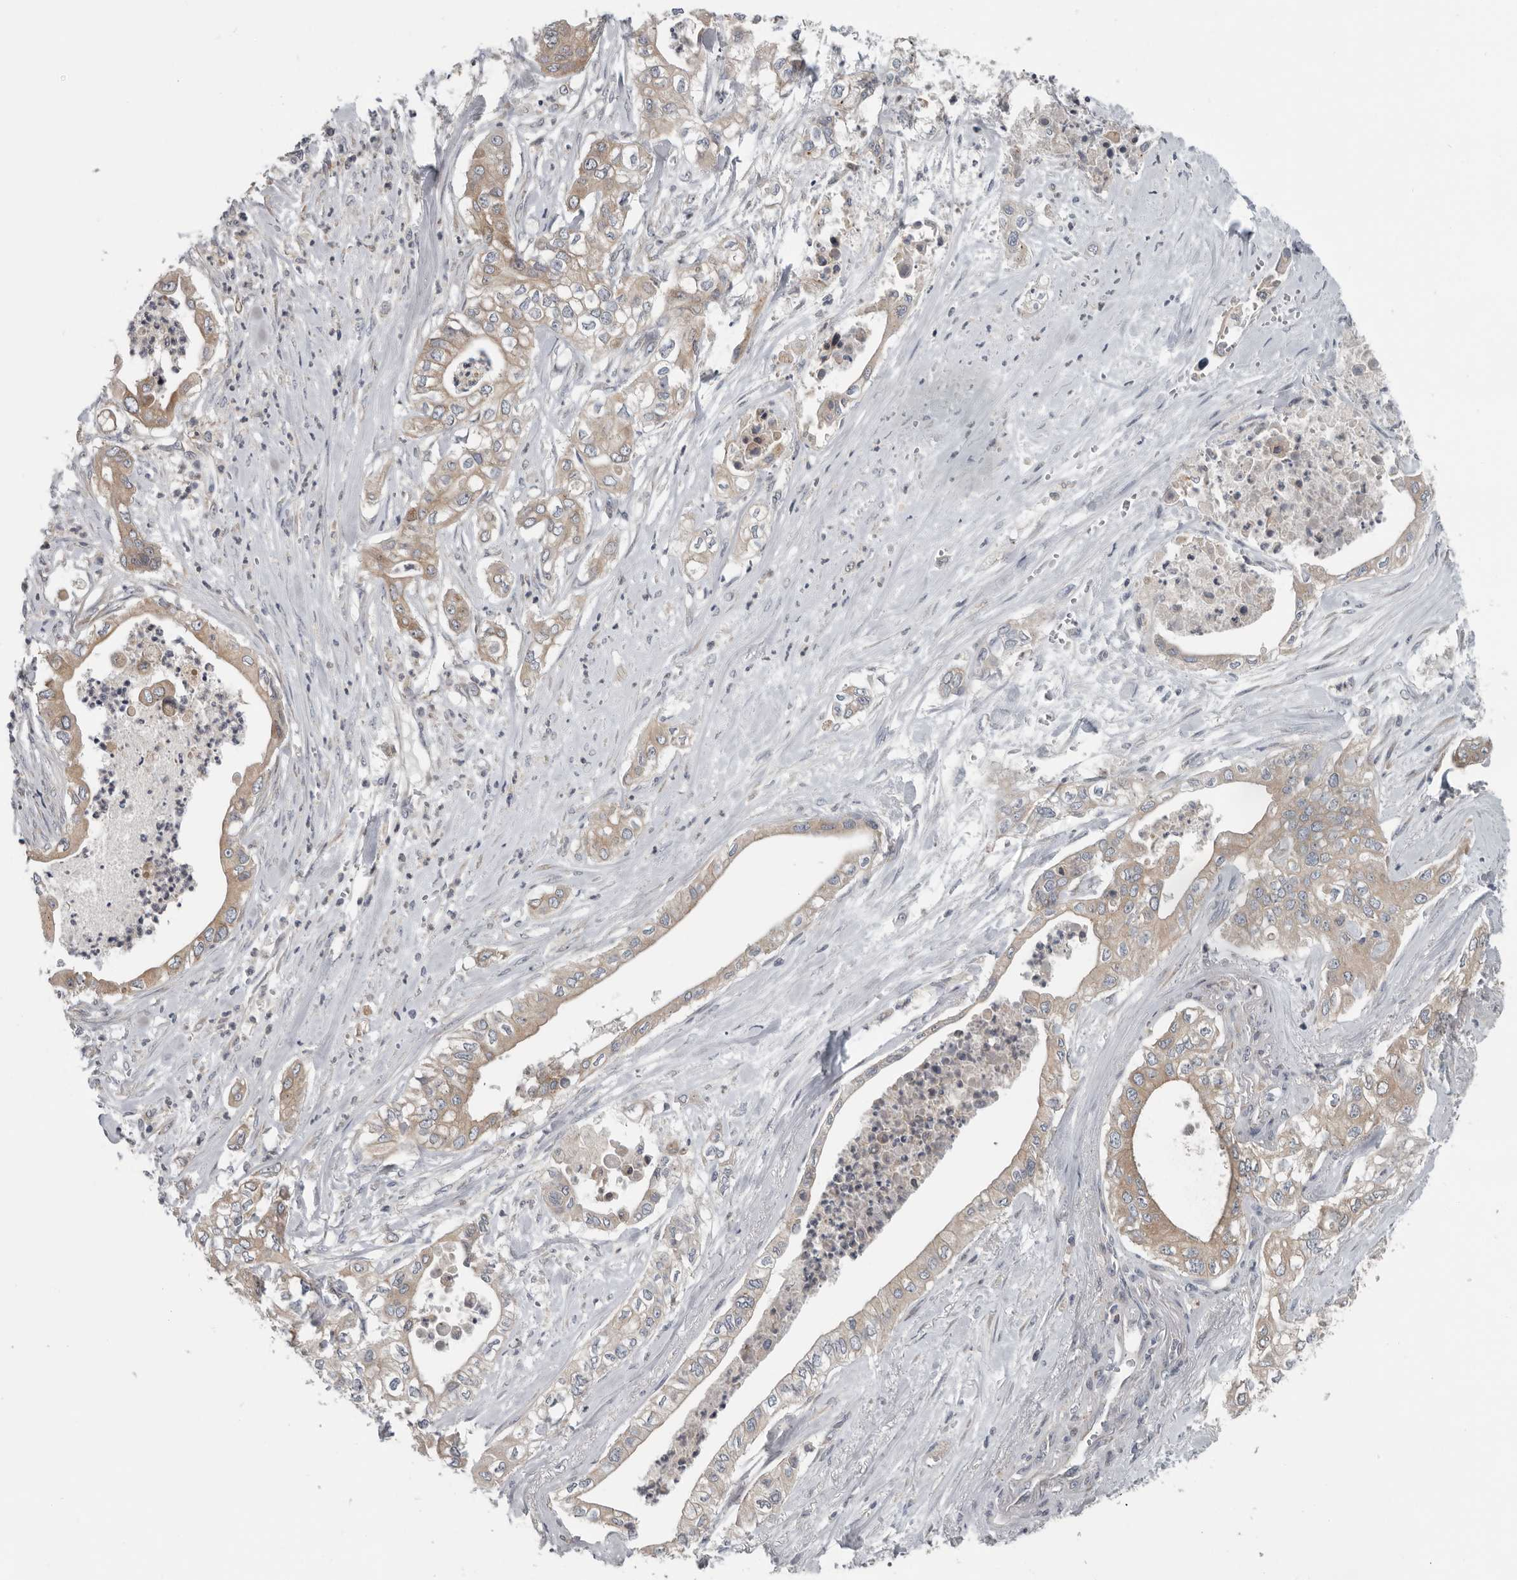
{"staining": {"intensity": "moderate", "quantity": ">75%", "location": "cytoplasmic/membranous"}, "tissue": "pancreatic cancer", "cell_type": "Tumor cells", "image_type": "cancer", "snomed": [{"axis": "morphology", "description": "Adenocarcinoma, NOS"}, {"axis": "topography", "description": "Pancreas"}], "caption": "This photomicrograph shows immunohistochemistry staining of pancreatic cancer (adenocarcinoma), with medium moderate cytoplasmic/membranous staining in approximately >75% of tumor cells.", "gene": "TMEM199", "patient": {"sex": "female", "age": 78}}